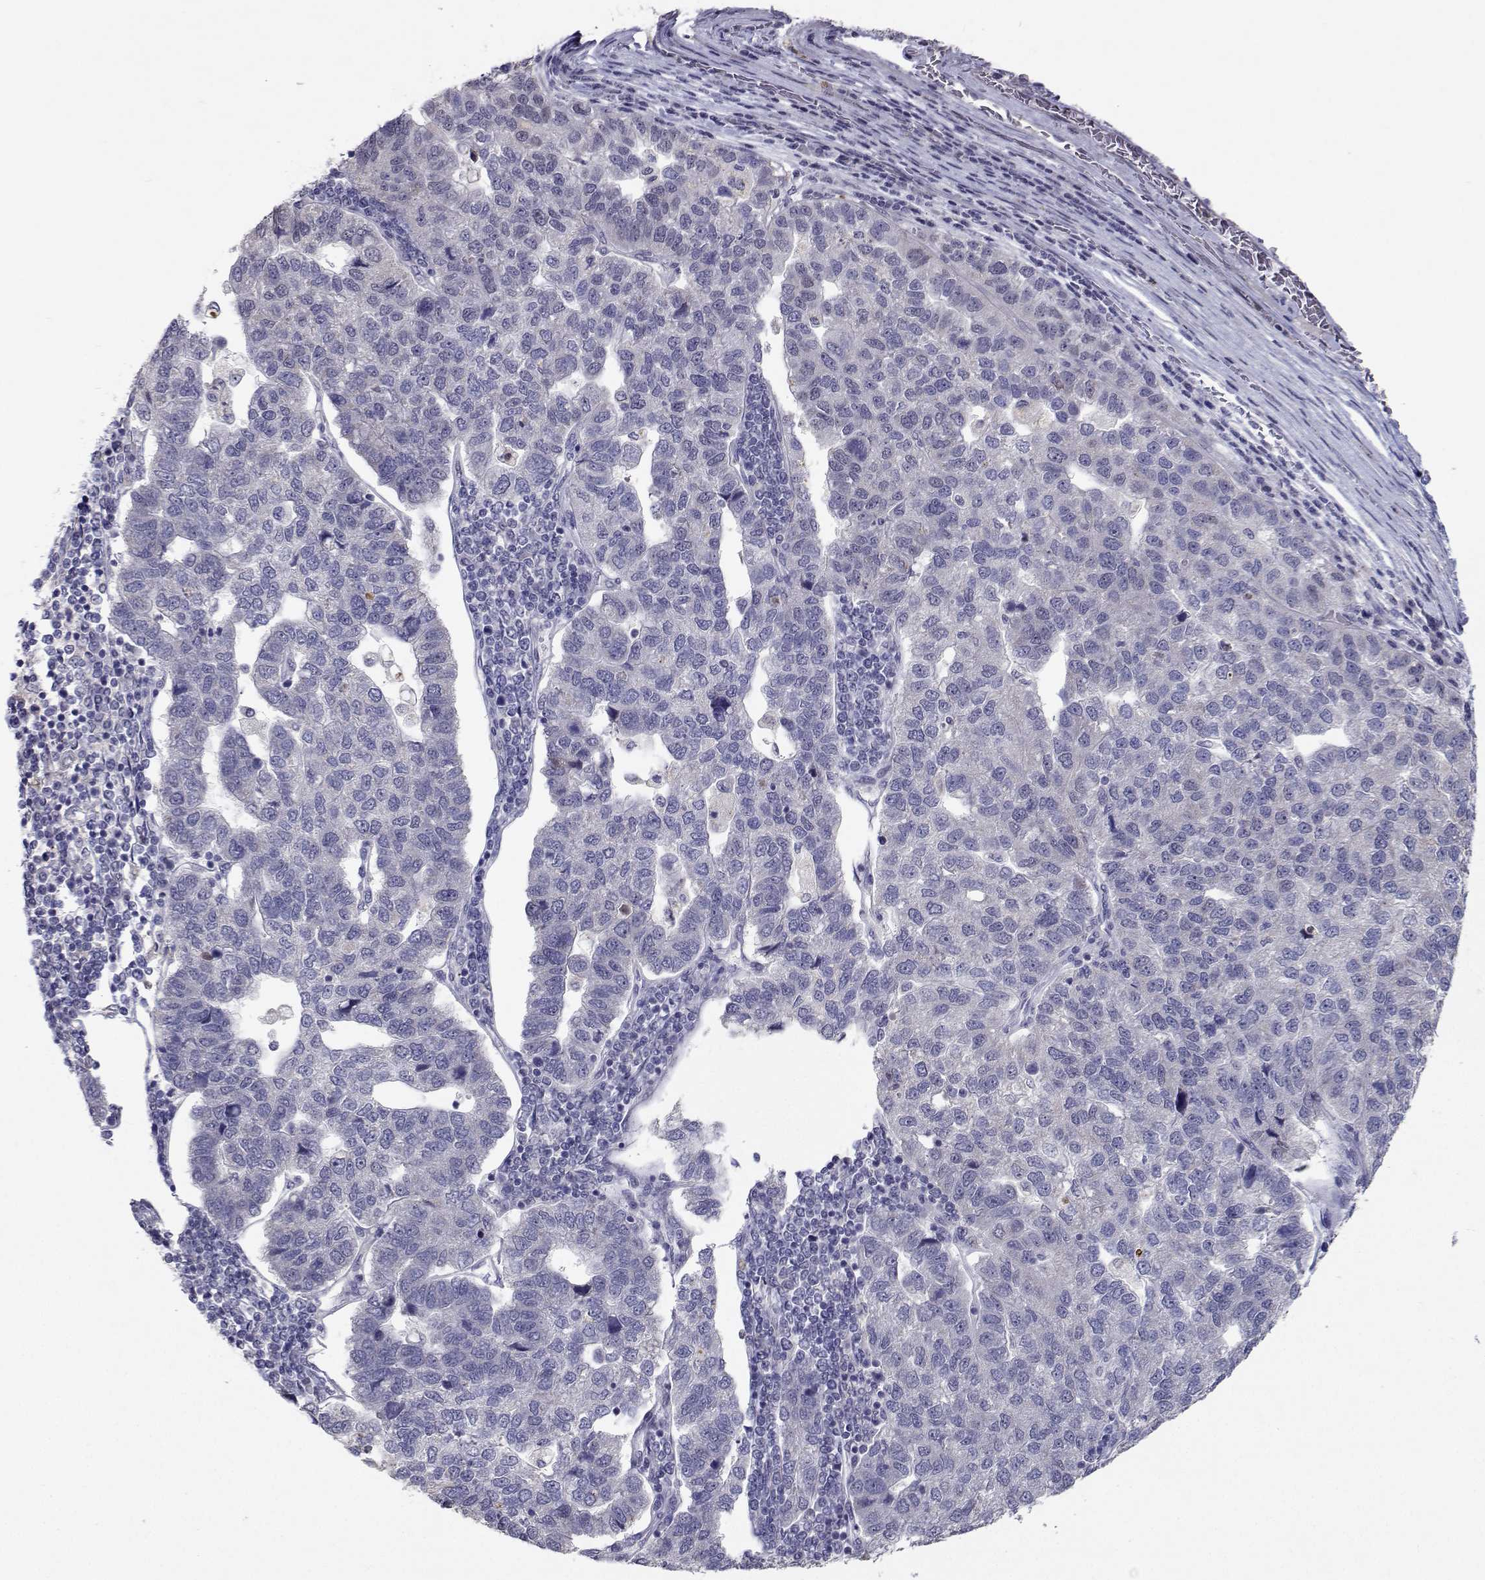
{"staining": {"intensity": "negative", "quantity": "none", "location": "none"}, "tissue": "pancreatic cancer", "cell_type": "Tumor cells", "image_type": "cancer", "snomed": [{"axis": "morphology", "description": "Adenocarcinoma, NOS"}, {"axis": "topography", "description": "Pancreas"}], "caption": "The micrograph demonstrates no staining of tumor cells in pancreatic cancer.", "gene": "RBPJL", "patient": {"sex": "female", "age": 61}}